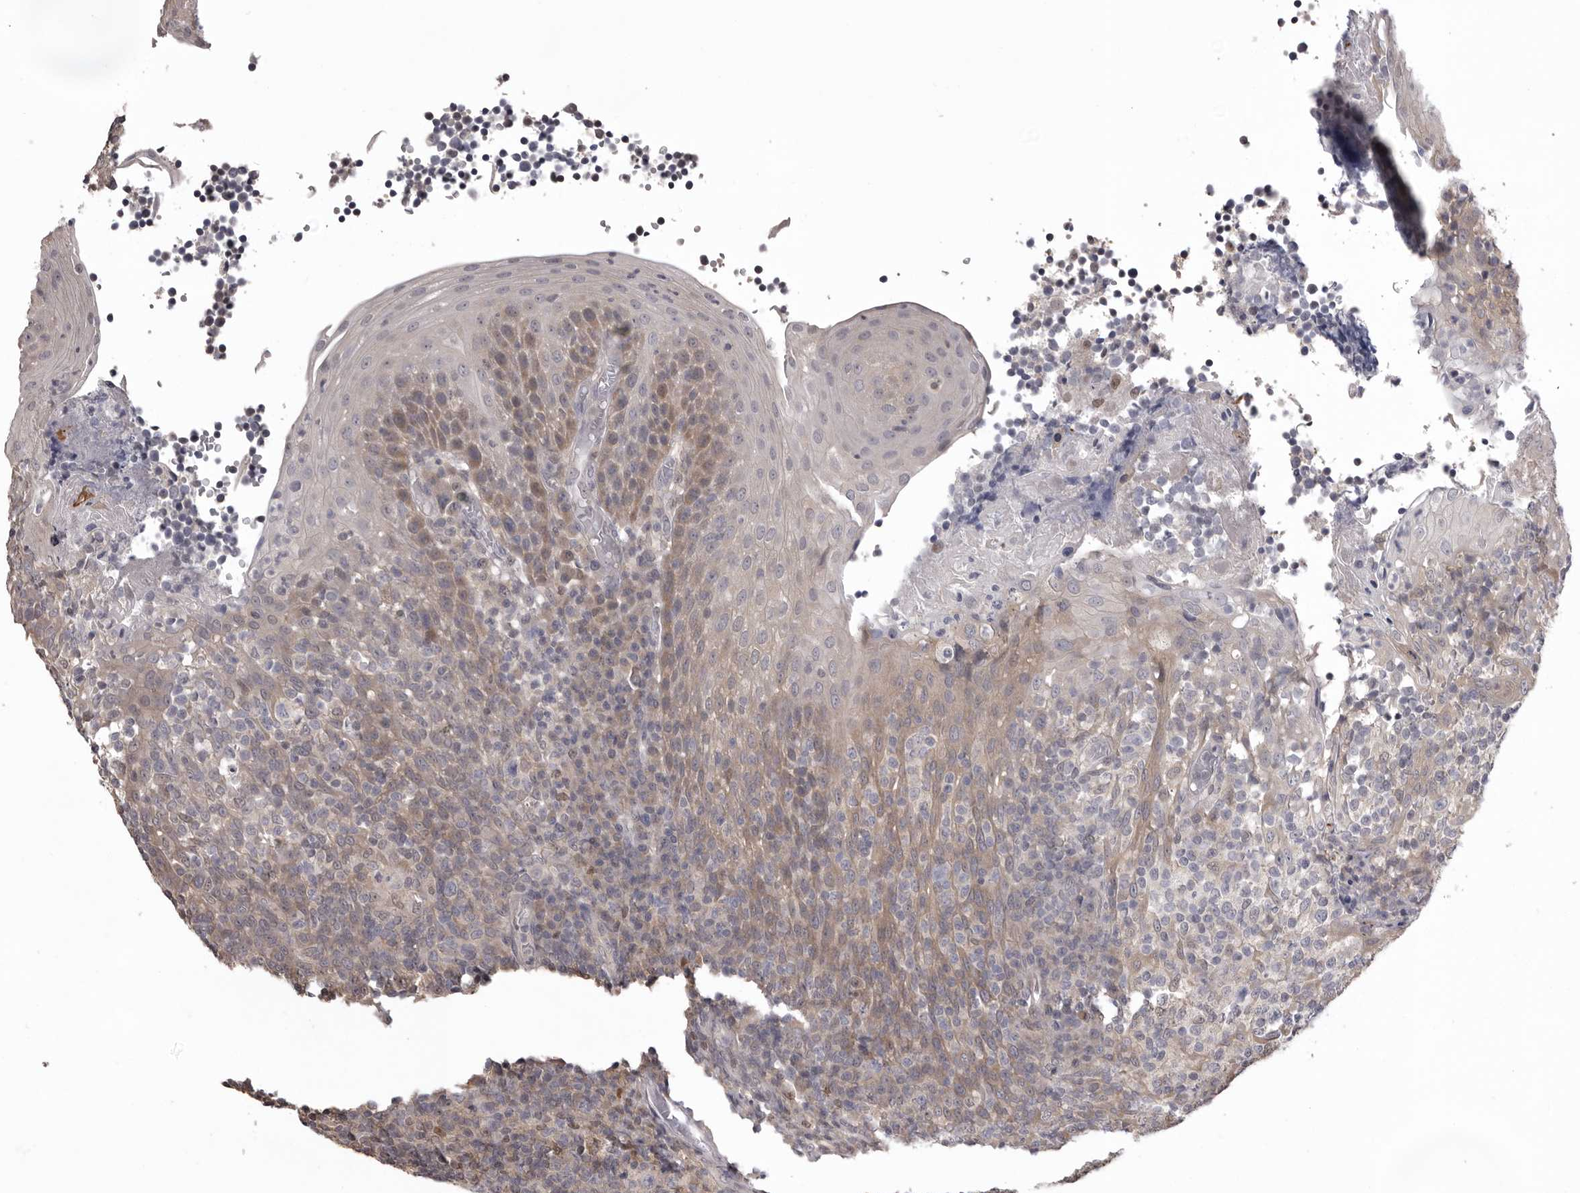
{"staining": {"intensity": "weak", "quantity": "<25%", "location": "cytoplasmic/membranous"}, "tissue": "tonsil", "cell_type": "Germinal center cells", "image_type": "normal", "snomed": [{"axis": "morphology", "description": "Normal tissue, NOS"}, {"axis": "topography", "description": "Tonsil"}], "caption": "Micrograph shows no protein staining in germinal center cells of unremarkable tonsil. (DAB (3,3'-diaminobenzidine) immunohistochemistry (IHC), high magnification).", "gene": "MDH1", "patient": {"sex": "female", "age": 19}}